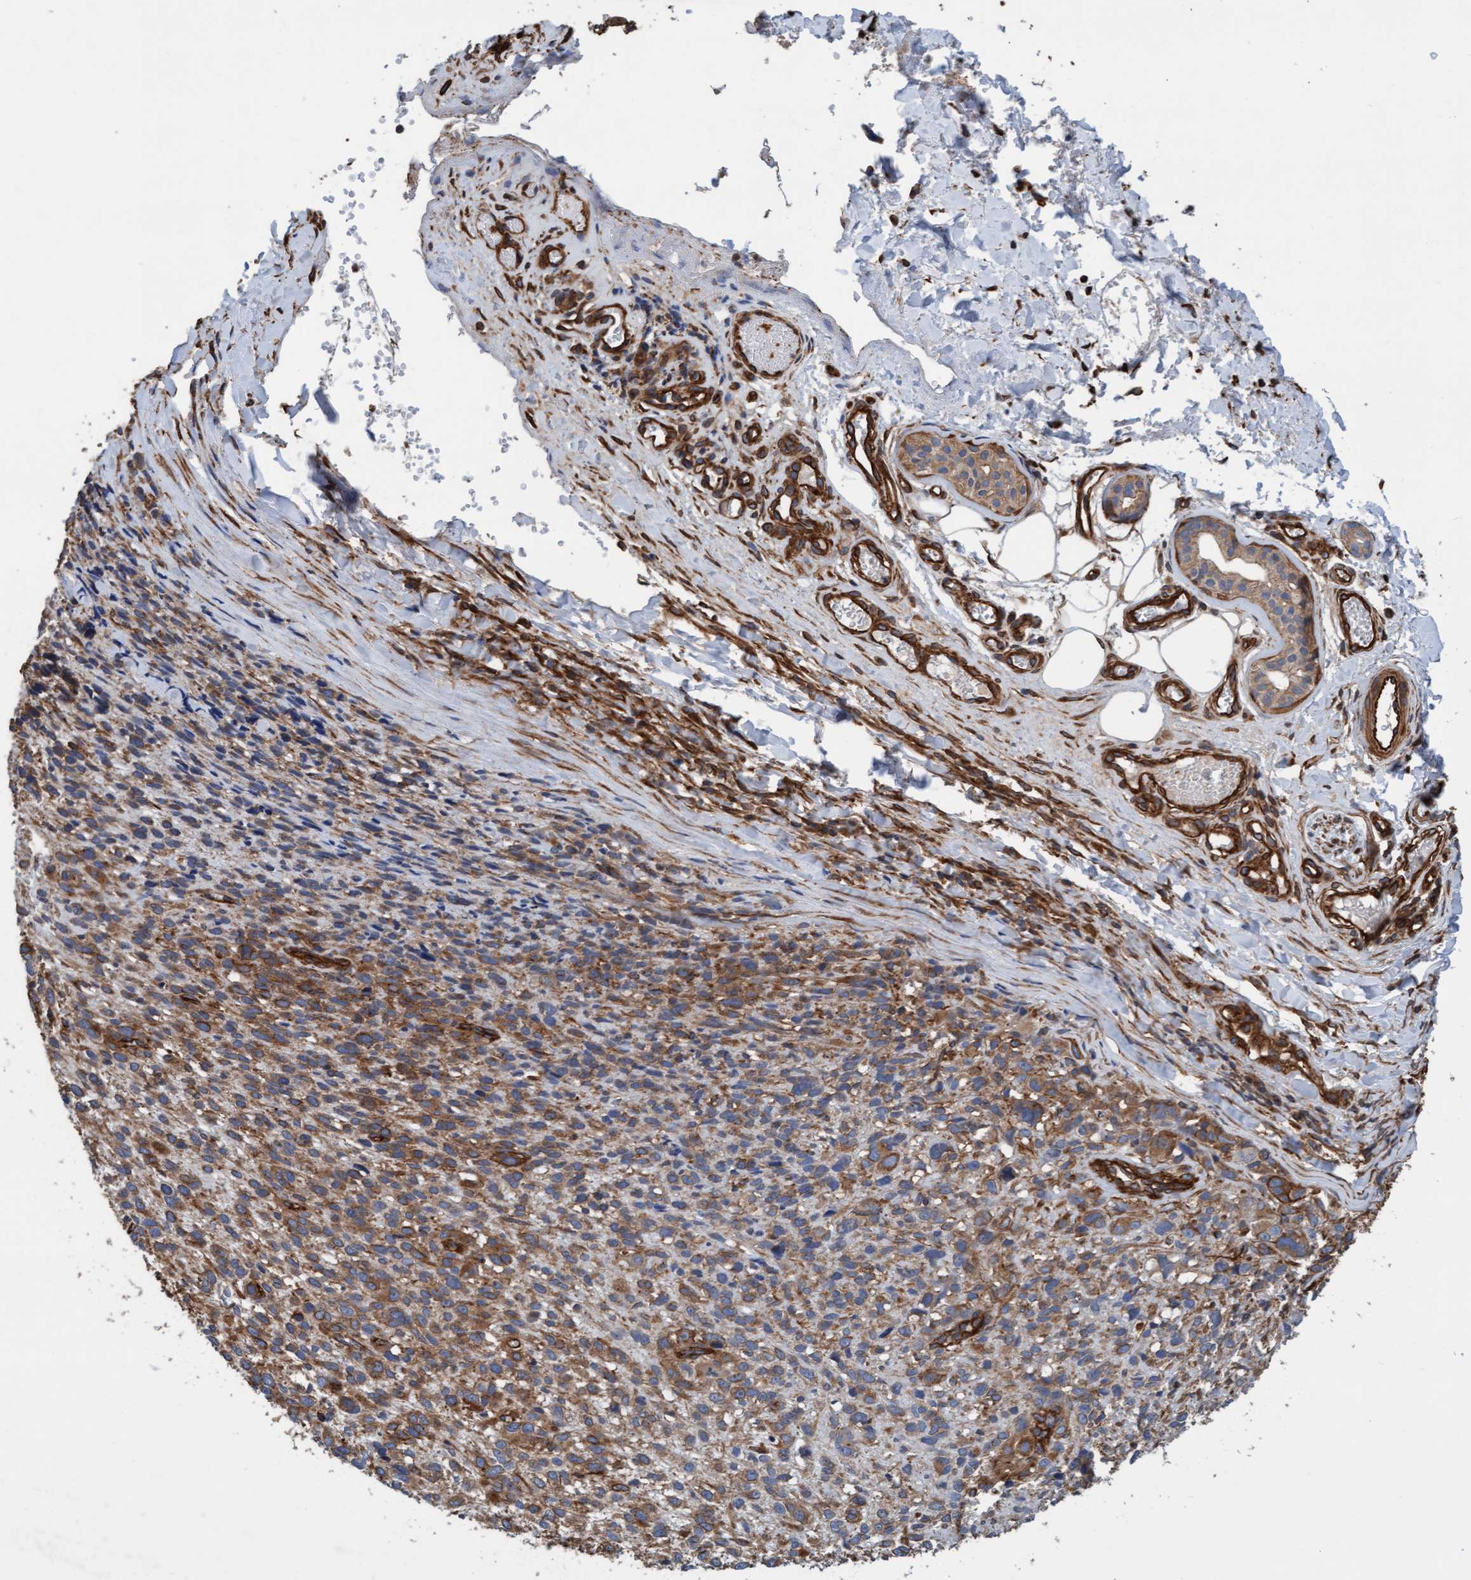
{"staining": {"intensity": "moderate", "quantity": ">75%", "location": "cytoplasmic/membranous"}, "tissue": "melanoma", "cell_type": "Tumor cells", "image_type": "cancer", "snomed": [{"axis": "morphology", "description": "Malignant melanoma, NOS"}, {"axis": "topography", "description": "Skin"}], "caption": "Melanoma stained for a protein displays moderate cytoplasmic/membranous positivity in tumor cells.", "gene": "STXBP4", "patient": {"sex": "female", "age": 55}}